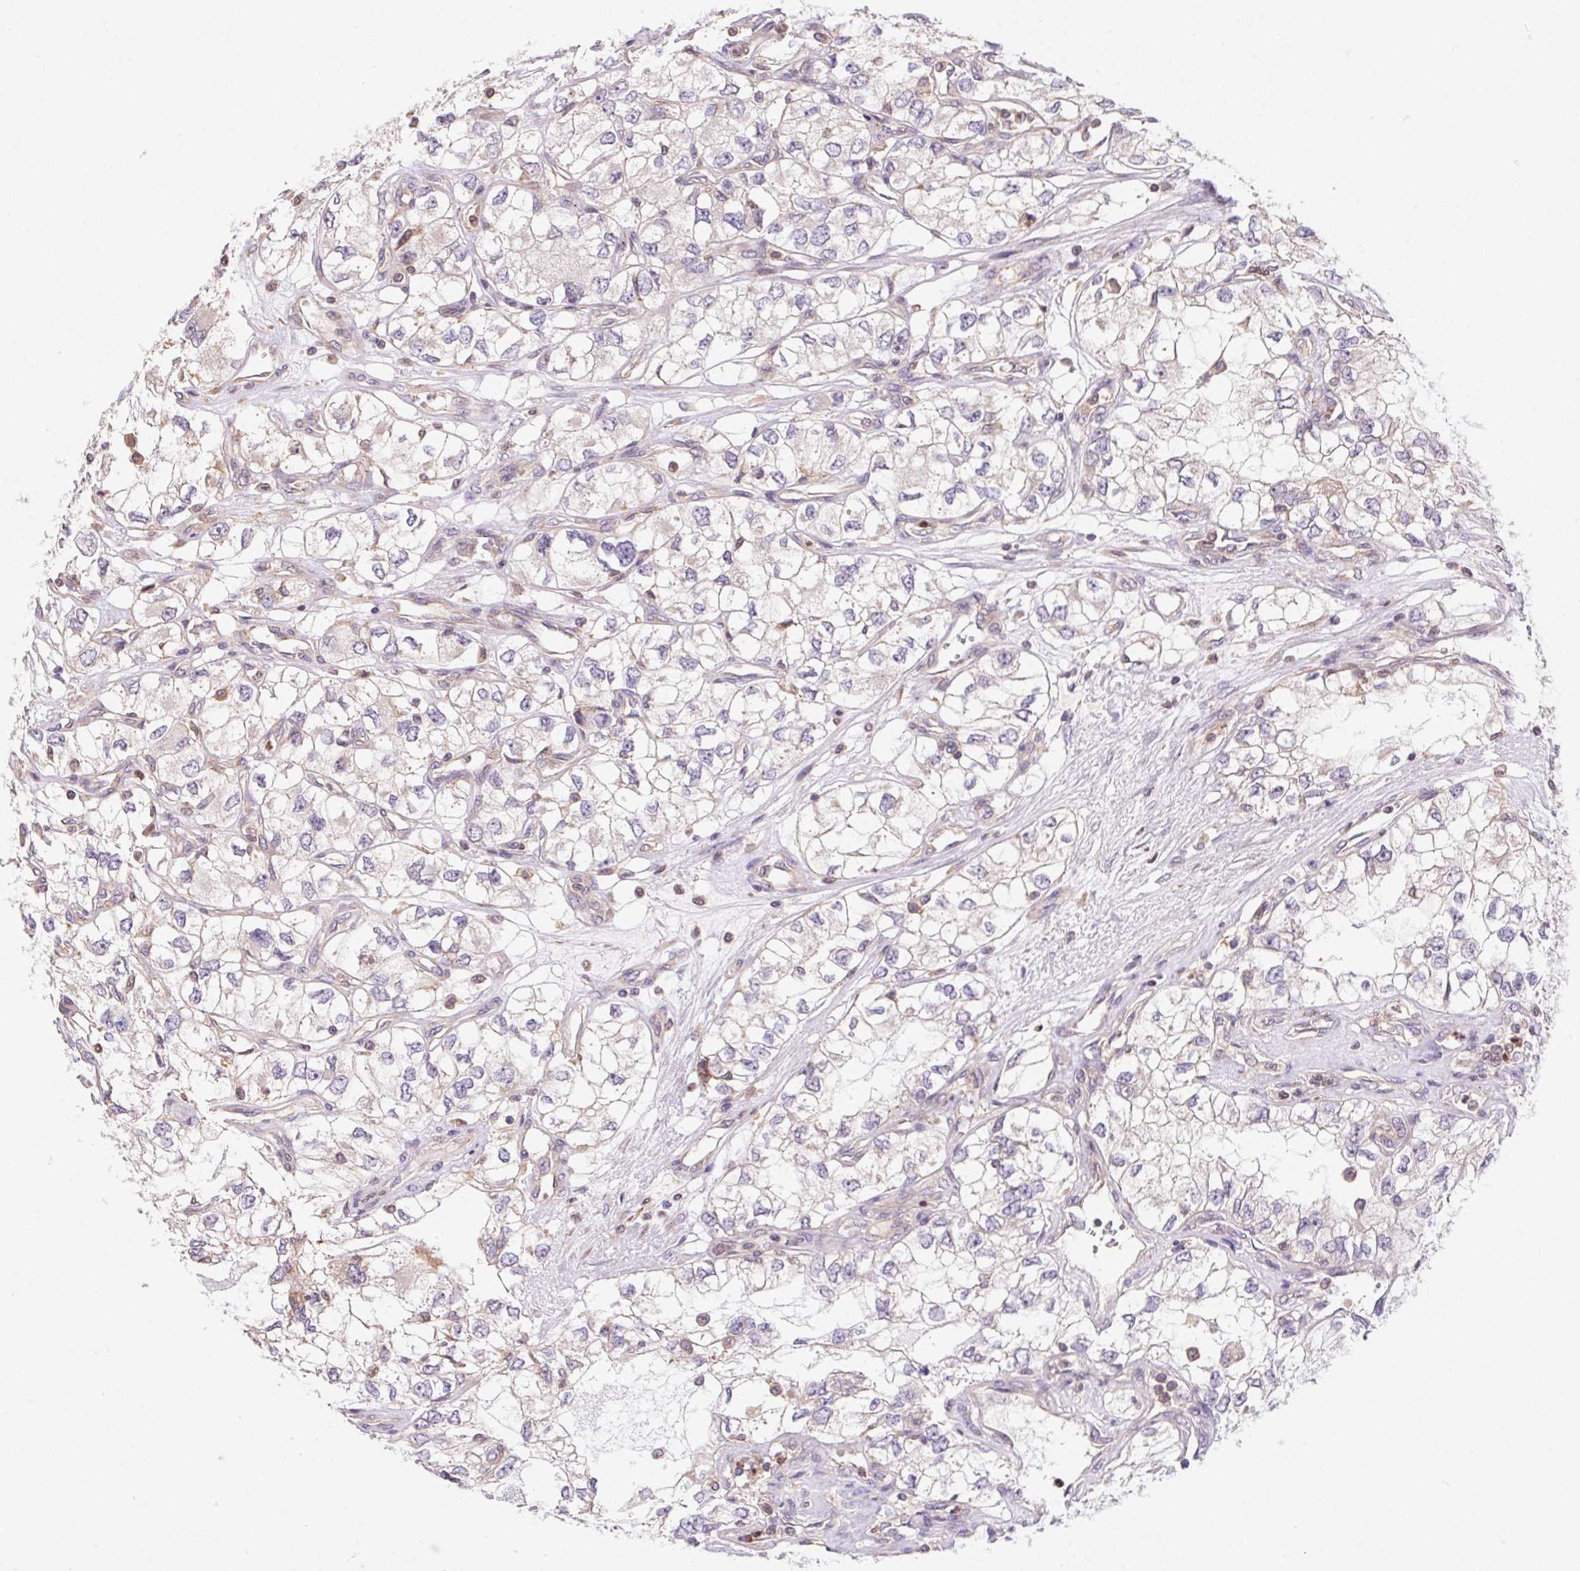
{"staining": {"intensity": "negative", "quantity": "none", "location": "none"}, "tissue": "renal cancer", "cell_type": "Tumor cells", "image_type": "cancer", "snomed": [{"axis": "morphology", "description": "Adenocarcinoma, NOS"}, {"axis": "topography", "description": "Kidney"}], "caption": "Micrograph shows no protein staining in tumor cells of renal cancer tissue. Brightfield microscopy of IHC stained with DAB (3,3'-diaminobenzidine) (brown) and hematoxylin (blue), captured at high magnification.", "gene": "MEX3D", "patient": {"sex": "female", "age": 59}}